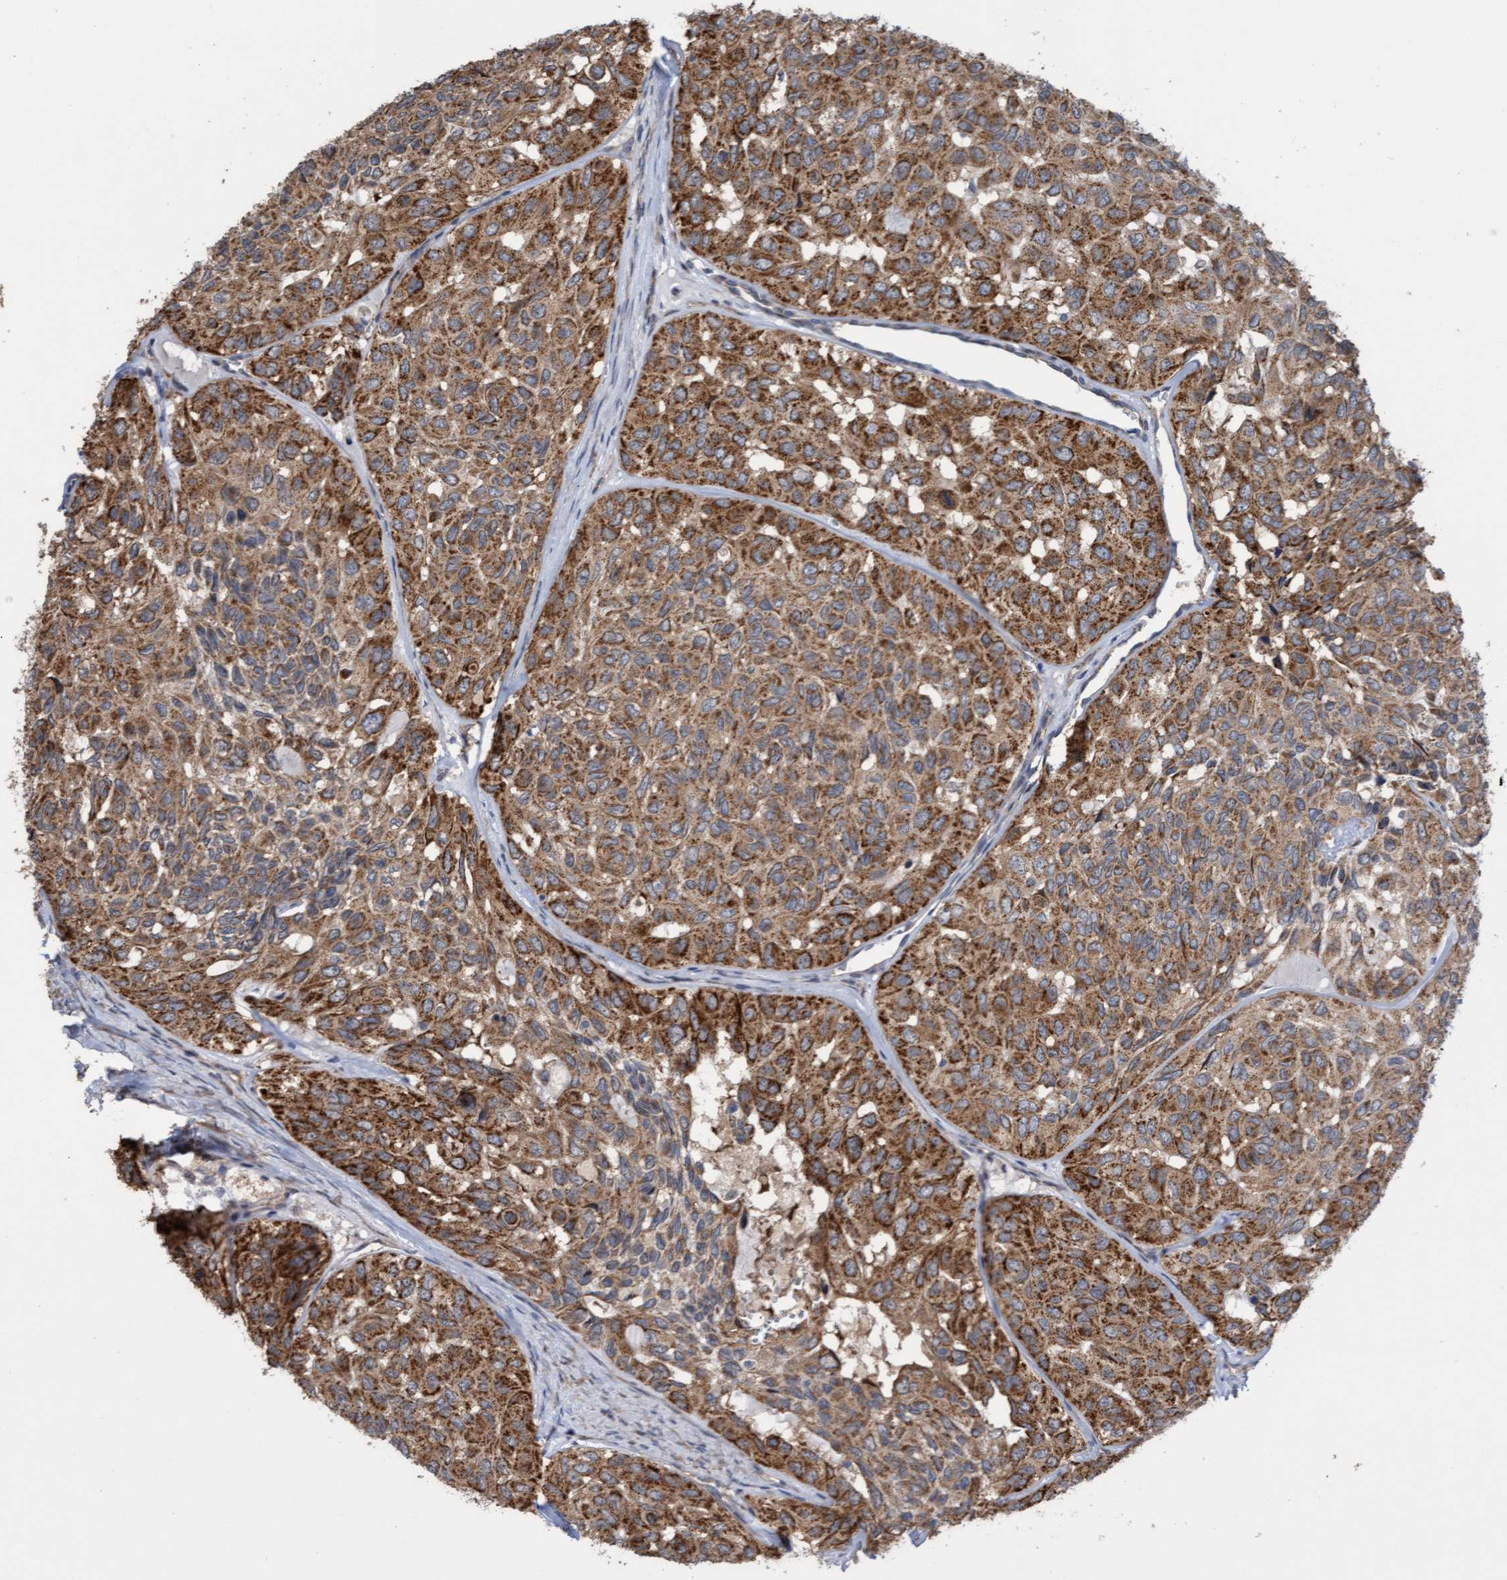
{"staining": {"intensity": "moderate", "quantity": ">75%", "location": "cytoplasmic/membranous"}, "tissue": "head and neck cancer", "cell_type": "Tumor cells", "image_type": "cancer", "snomed": [{"axis": "morphology", "description": "Adenocarcinoma, NOS"}, {"axis": "topography", "description": "Salivary gland, NOS"}, {"axis": "topography", "description": "Head-Neck"}], "caption": "Human adenocarcinoma (head and neck) stained for a protein (brown) displays moderate cytoplasmic/membranous positive staining in approximately >75% of tumor cells.", "gene": "ITFG1", "patient": {"sex": "female", "age": 76}}